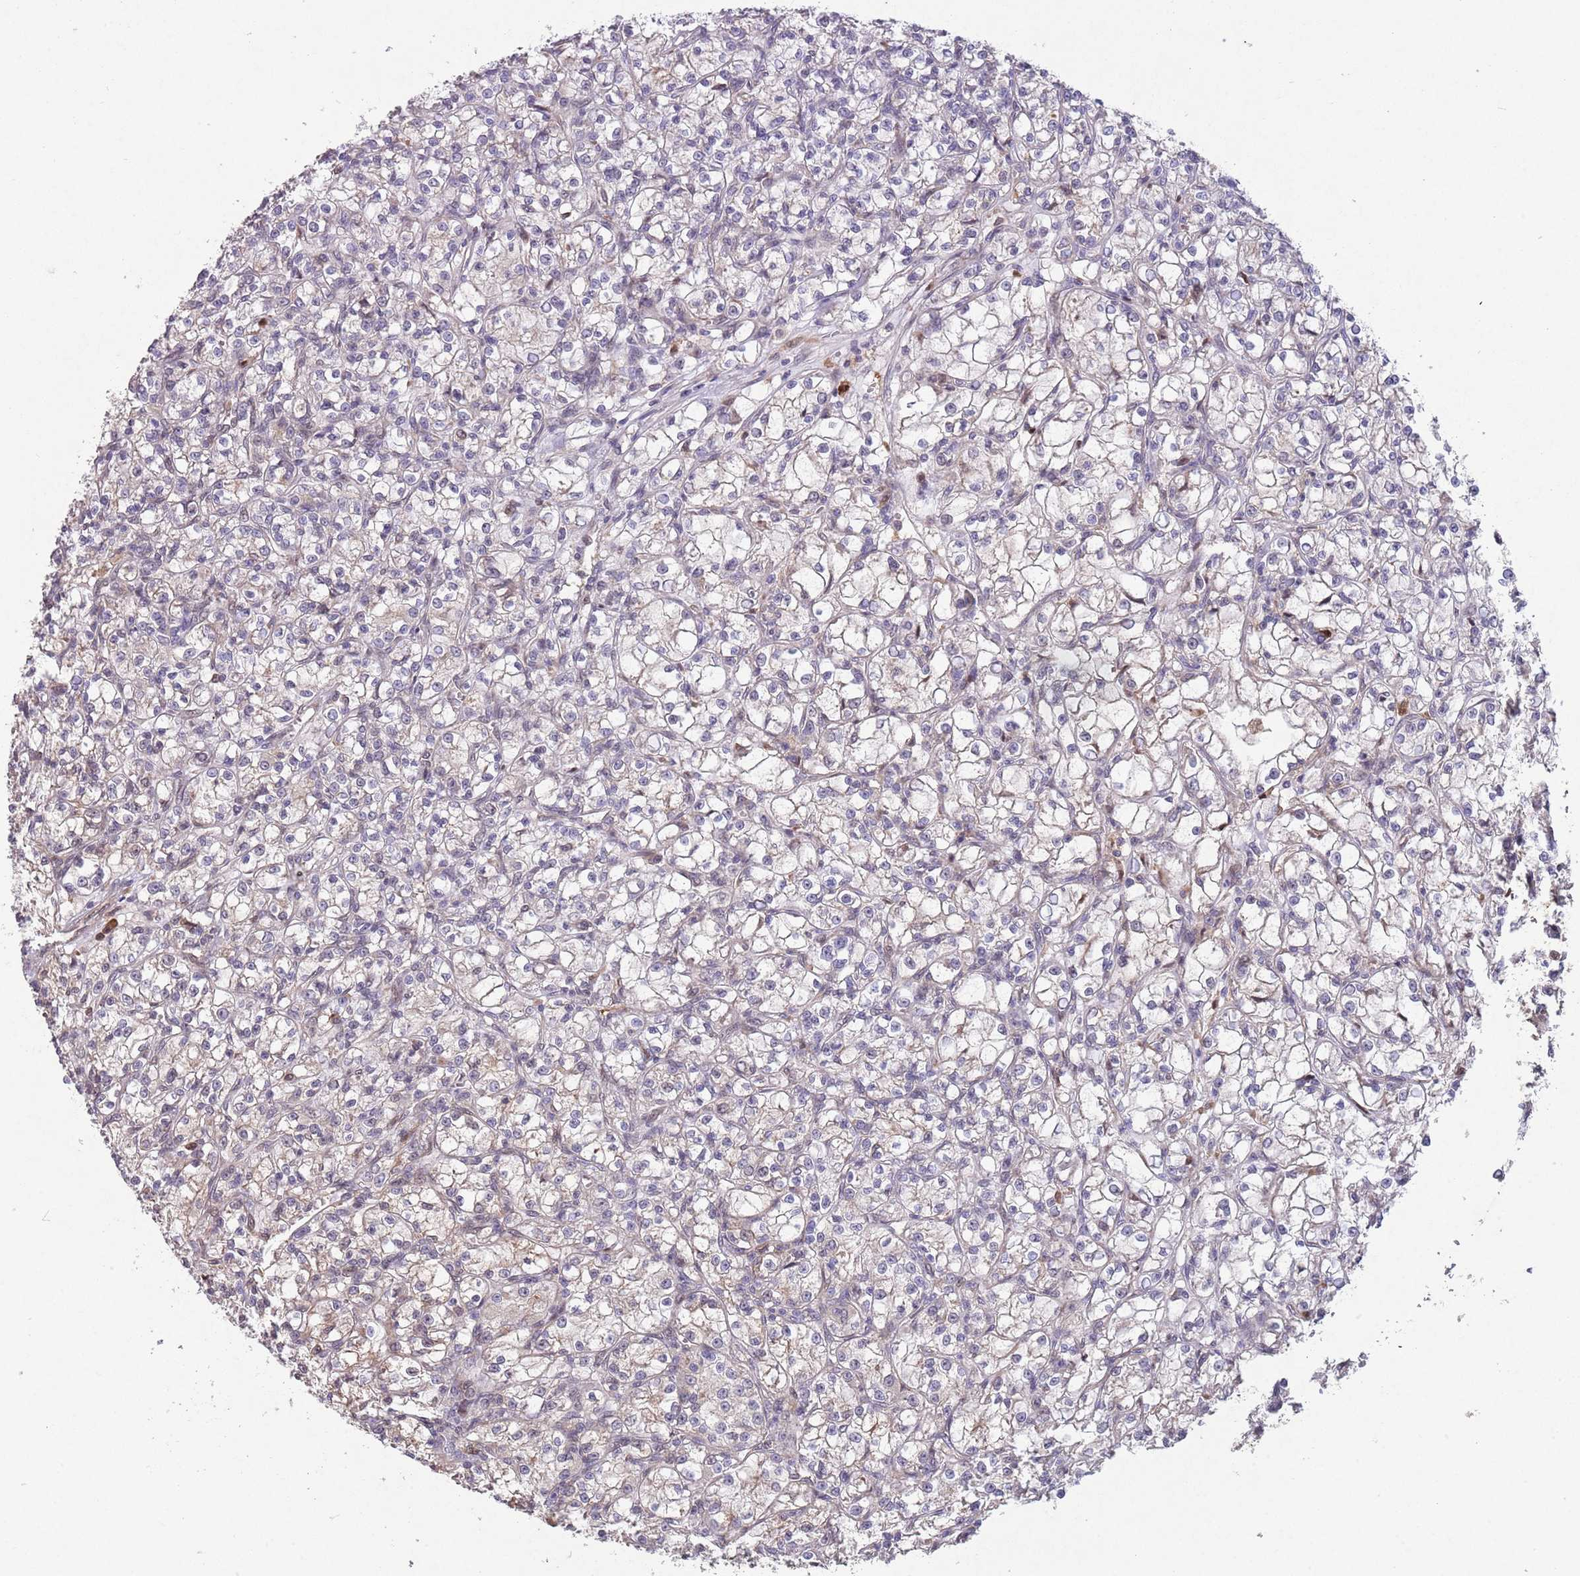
{"staining": {"intensity": "negative", "quantity": "none", "location": "none"}, "tissue": "renal cancer", "cell_type": "Tumor cells", "image_type": "cancer", "snomed": [{"axis": "morphology", "description": "Adenocarcinoma, NOS"}, {"axis": "topography", "description": "Kidney"}], "caption": "Tumor cells are negative for protein expression in human renal adenocarcinoma.", "gene": "ZNF639", "patient": {"sex": "female", "age": 59}}